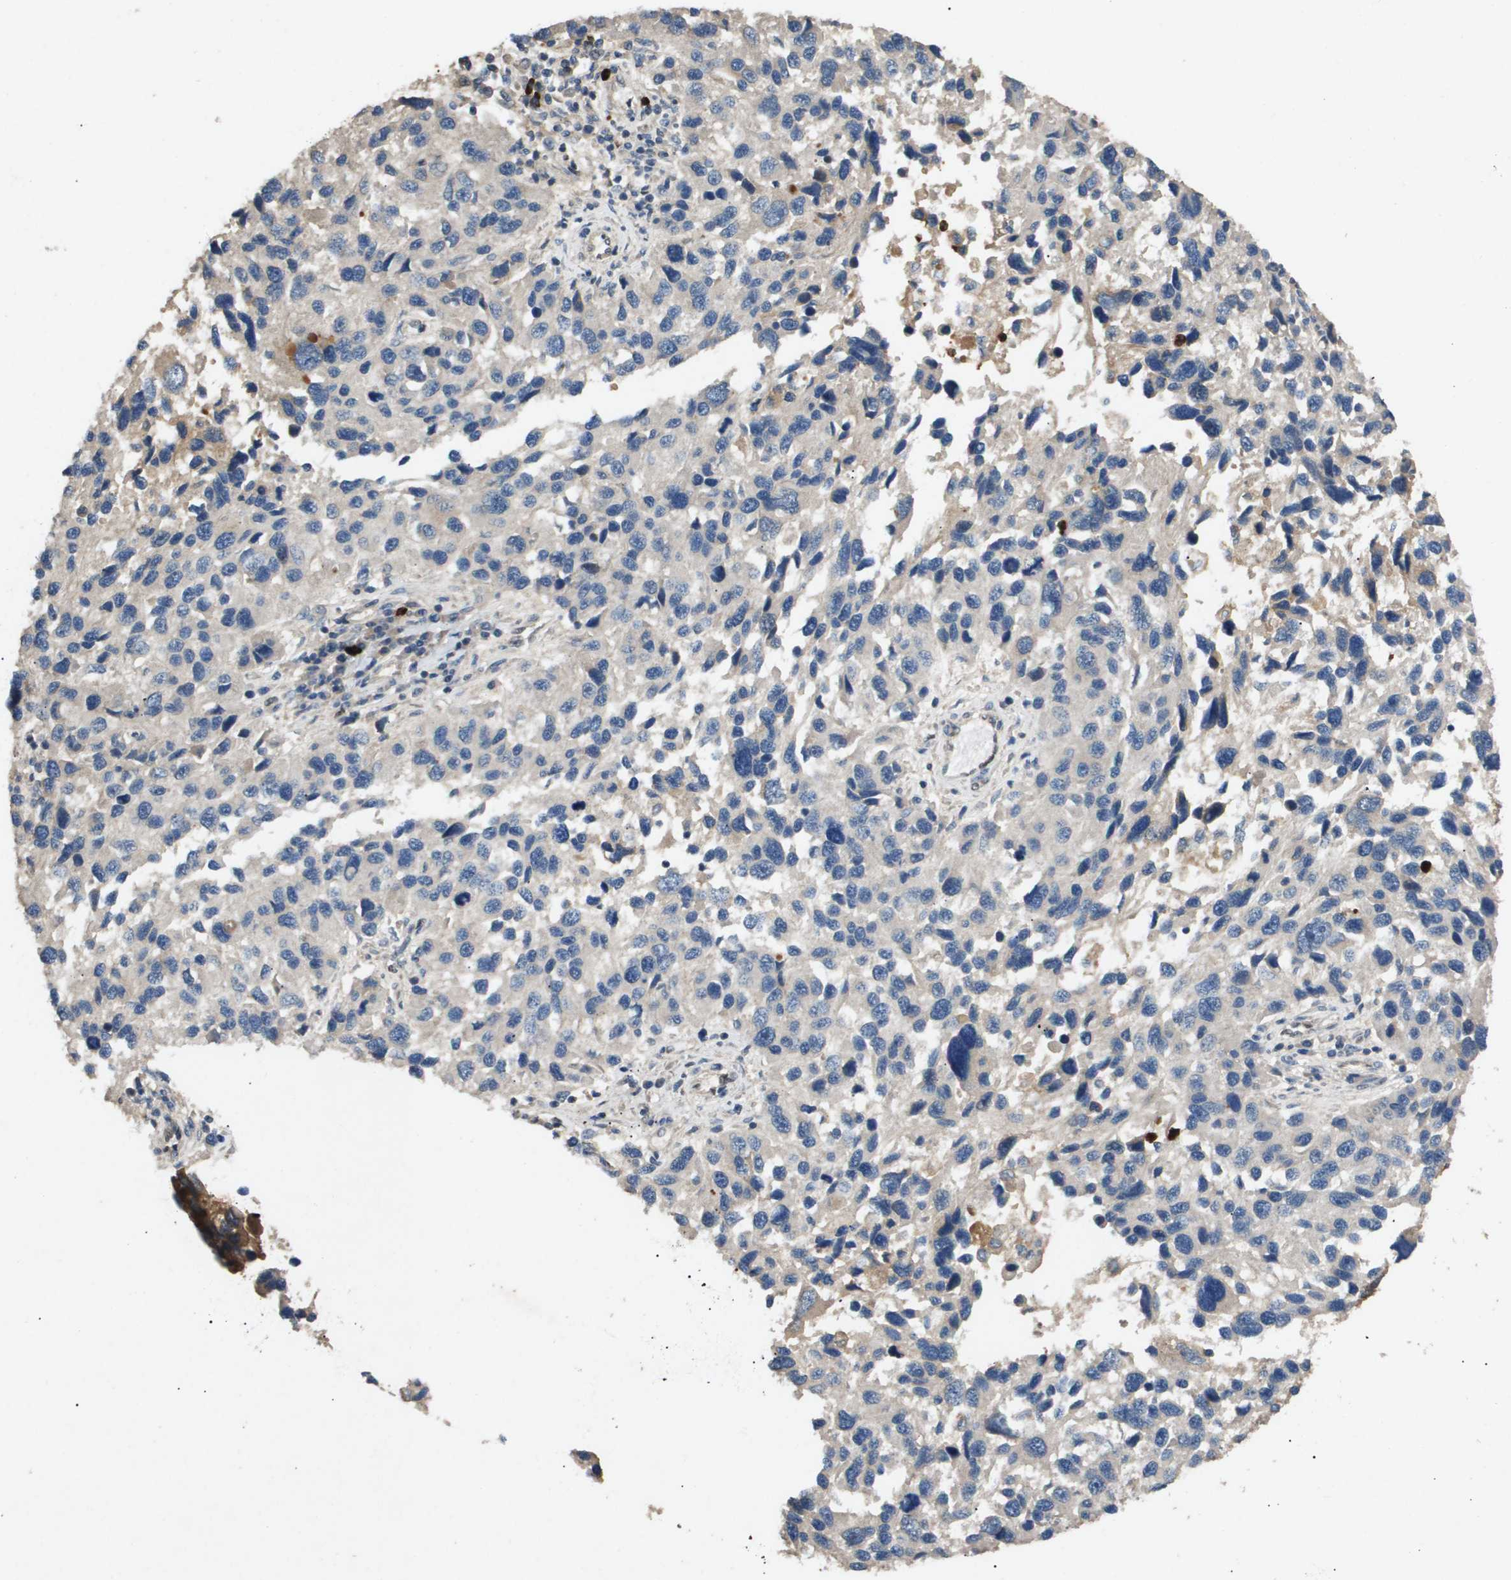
{"staining": {"intensity": "negative", "quantity": "none", "location": "none"}, "tissue": "melanoma", "cell_type": "Tumor cells", "image_type": "cancer", "snomed": [{"axis": "morphology", "description": "Malignant melanoma, NOS"}, {"axis": "topography", "description": "Skin"}], "caption": "An immunohistochemistry micrograph of malignant melanoma is shown. There is no staining in tumor cells of malignant melanoma.", "gene": "ERG", "patient": {"sex": "male", "age": 53}}